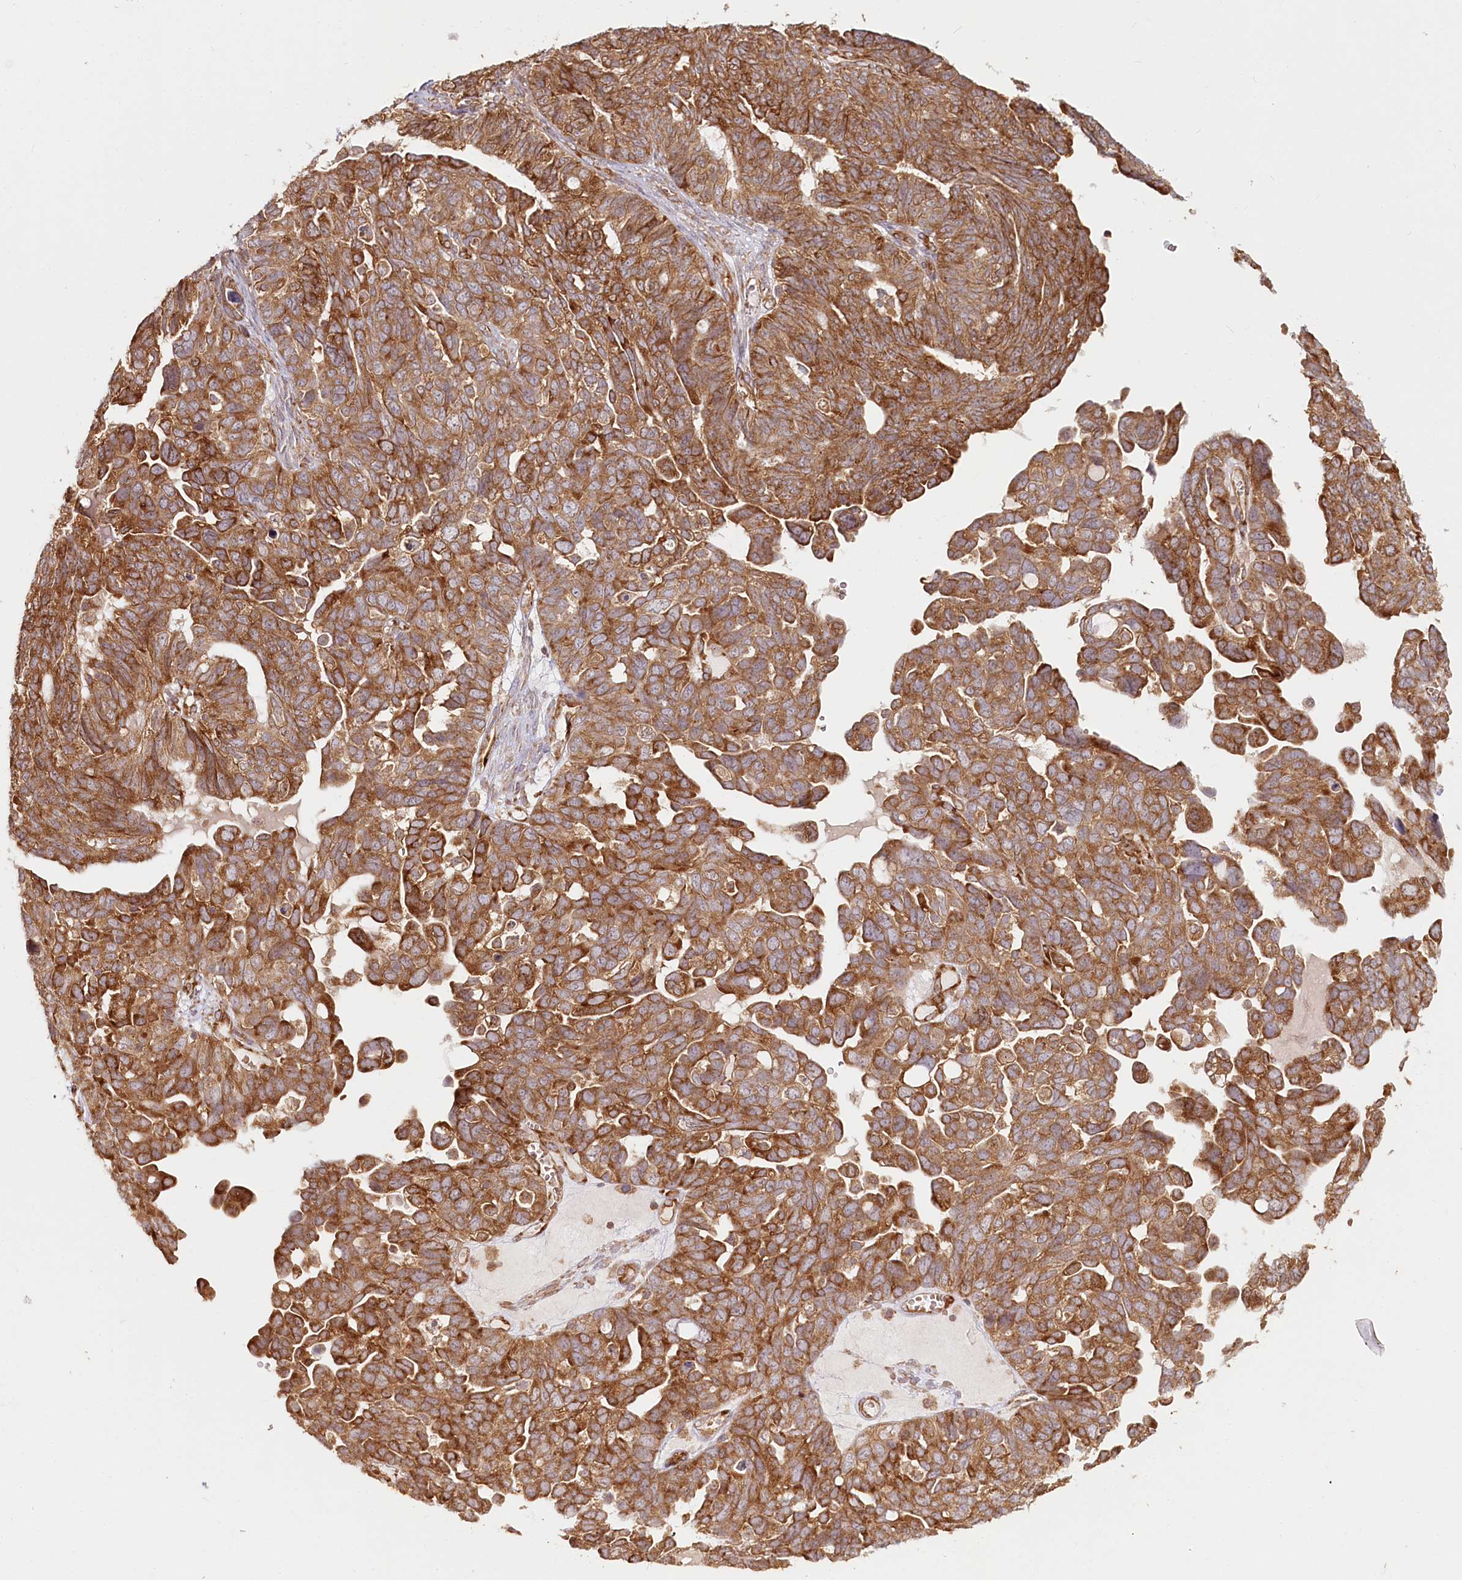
{"staining": {"intensity": "strong", "quantity": ">75%", "location": "cytoplasmic/membranous"}, "tissue": "ovarian cancer", "cell_type": "Tumor cells", "image_type": "cancer", "snomed": [{"axis": "morphology", "description": "Cystadenocarcinoma, serous, NOS"}, {"axis": "topography", "description": "Ovary"}], "caption": "Immunohistochemistry (IHC) of human ovarian cancer exhibits high levels of strong cytoplasmic/membranous expression in approximately >75% of tumor cells.", "gene": "OTUD4", "patient": {"sex": "female", "age": 79}}